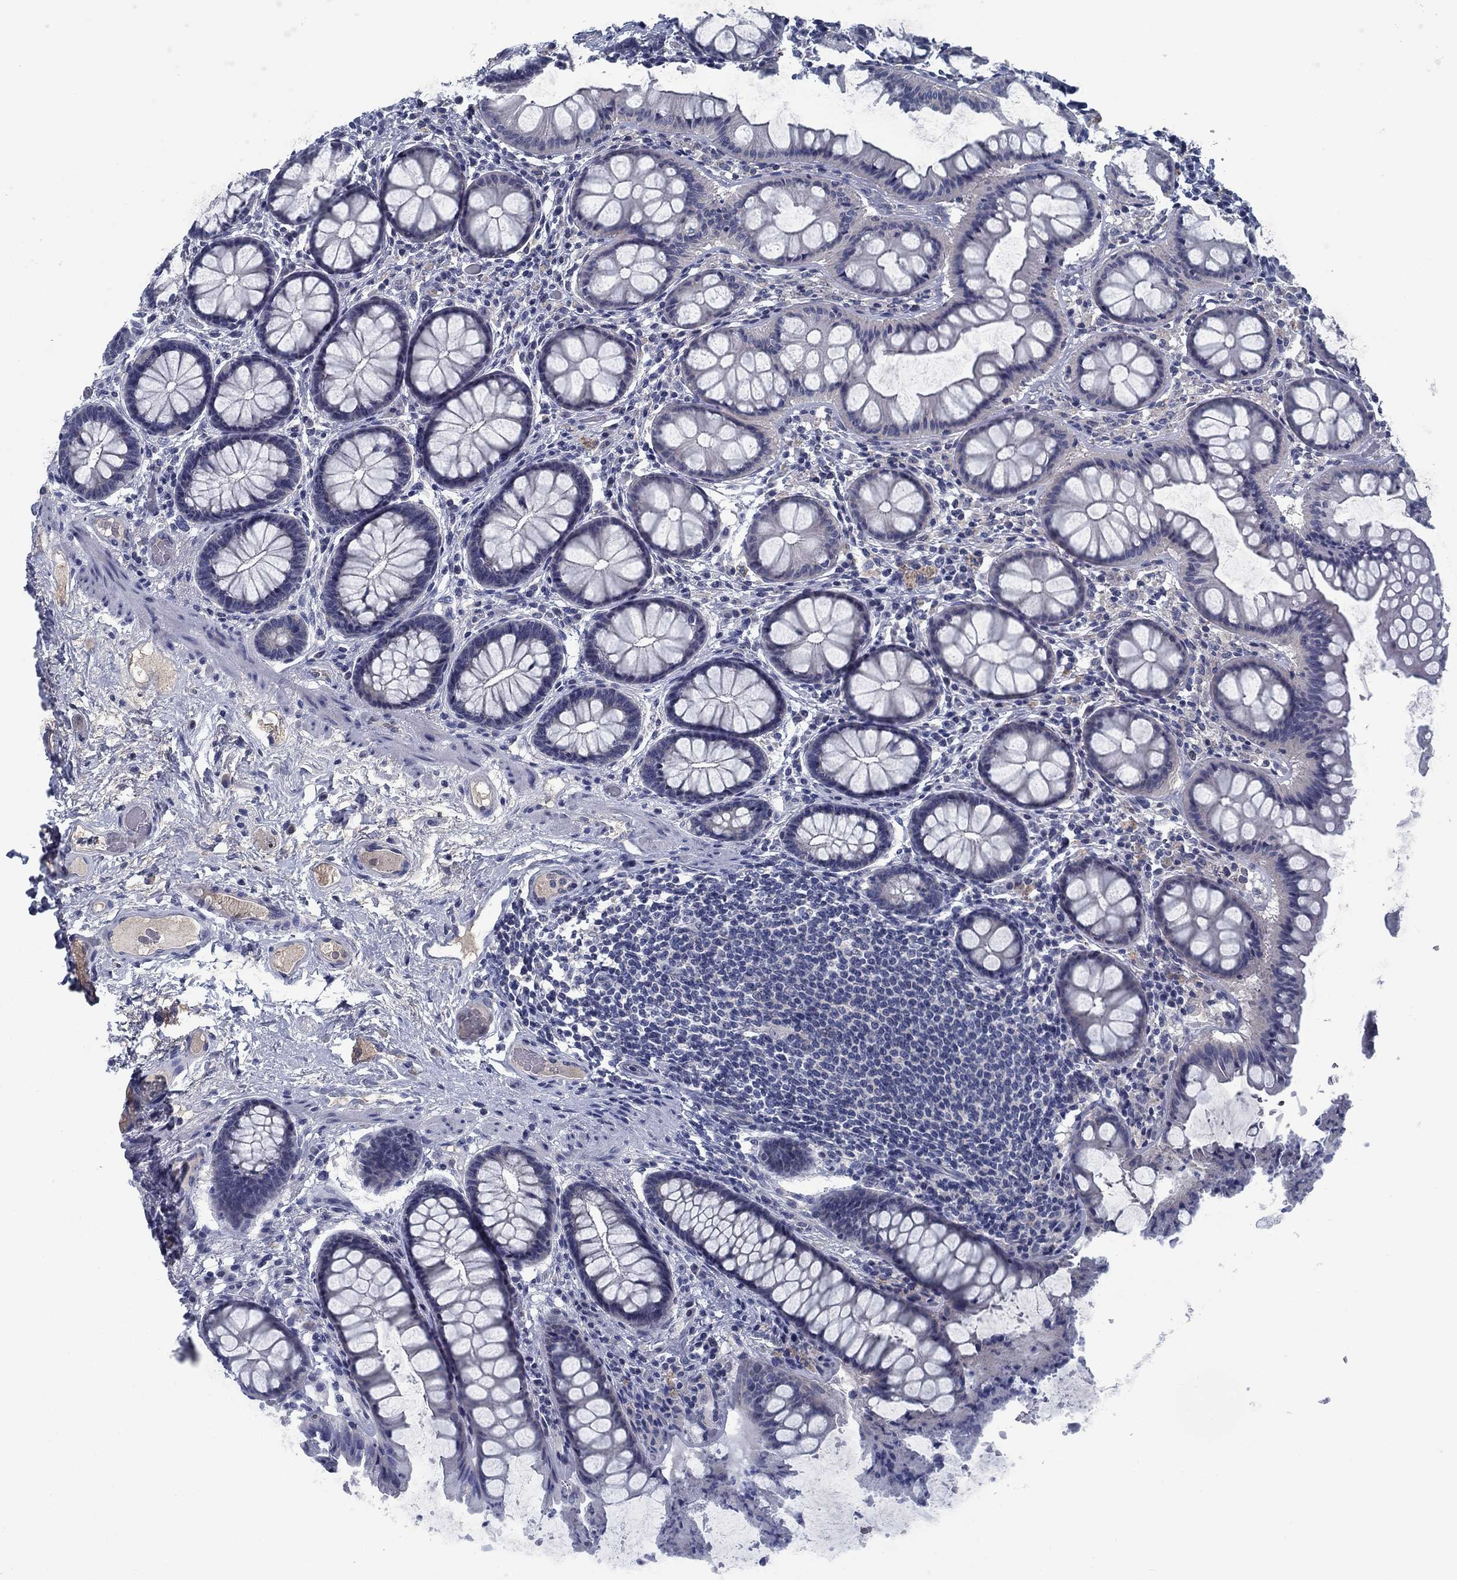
{"staining": {"intensity": "negative", "quantity": "none", "location": "none"}, "tissue": "colon", "cell_type": "Endothelial cells", "image_type": "normal", "snomed": [{"axis": "morphology", "description": "Normal tissue, NOS"}, {"axis": "topography", "description": "Colon"}], "caption": "Normal colon was stained to show a protein in brown. There is no significant expression in endothelial cells.", "gene": "PNMA8A", "patient": {"sex": "female", "age": 65}}